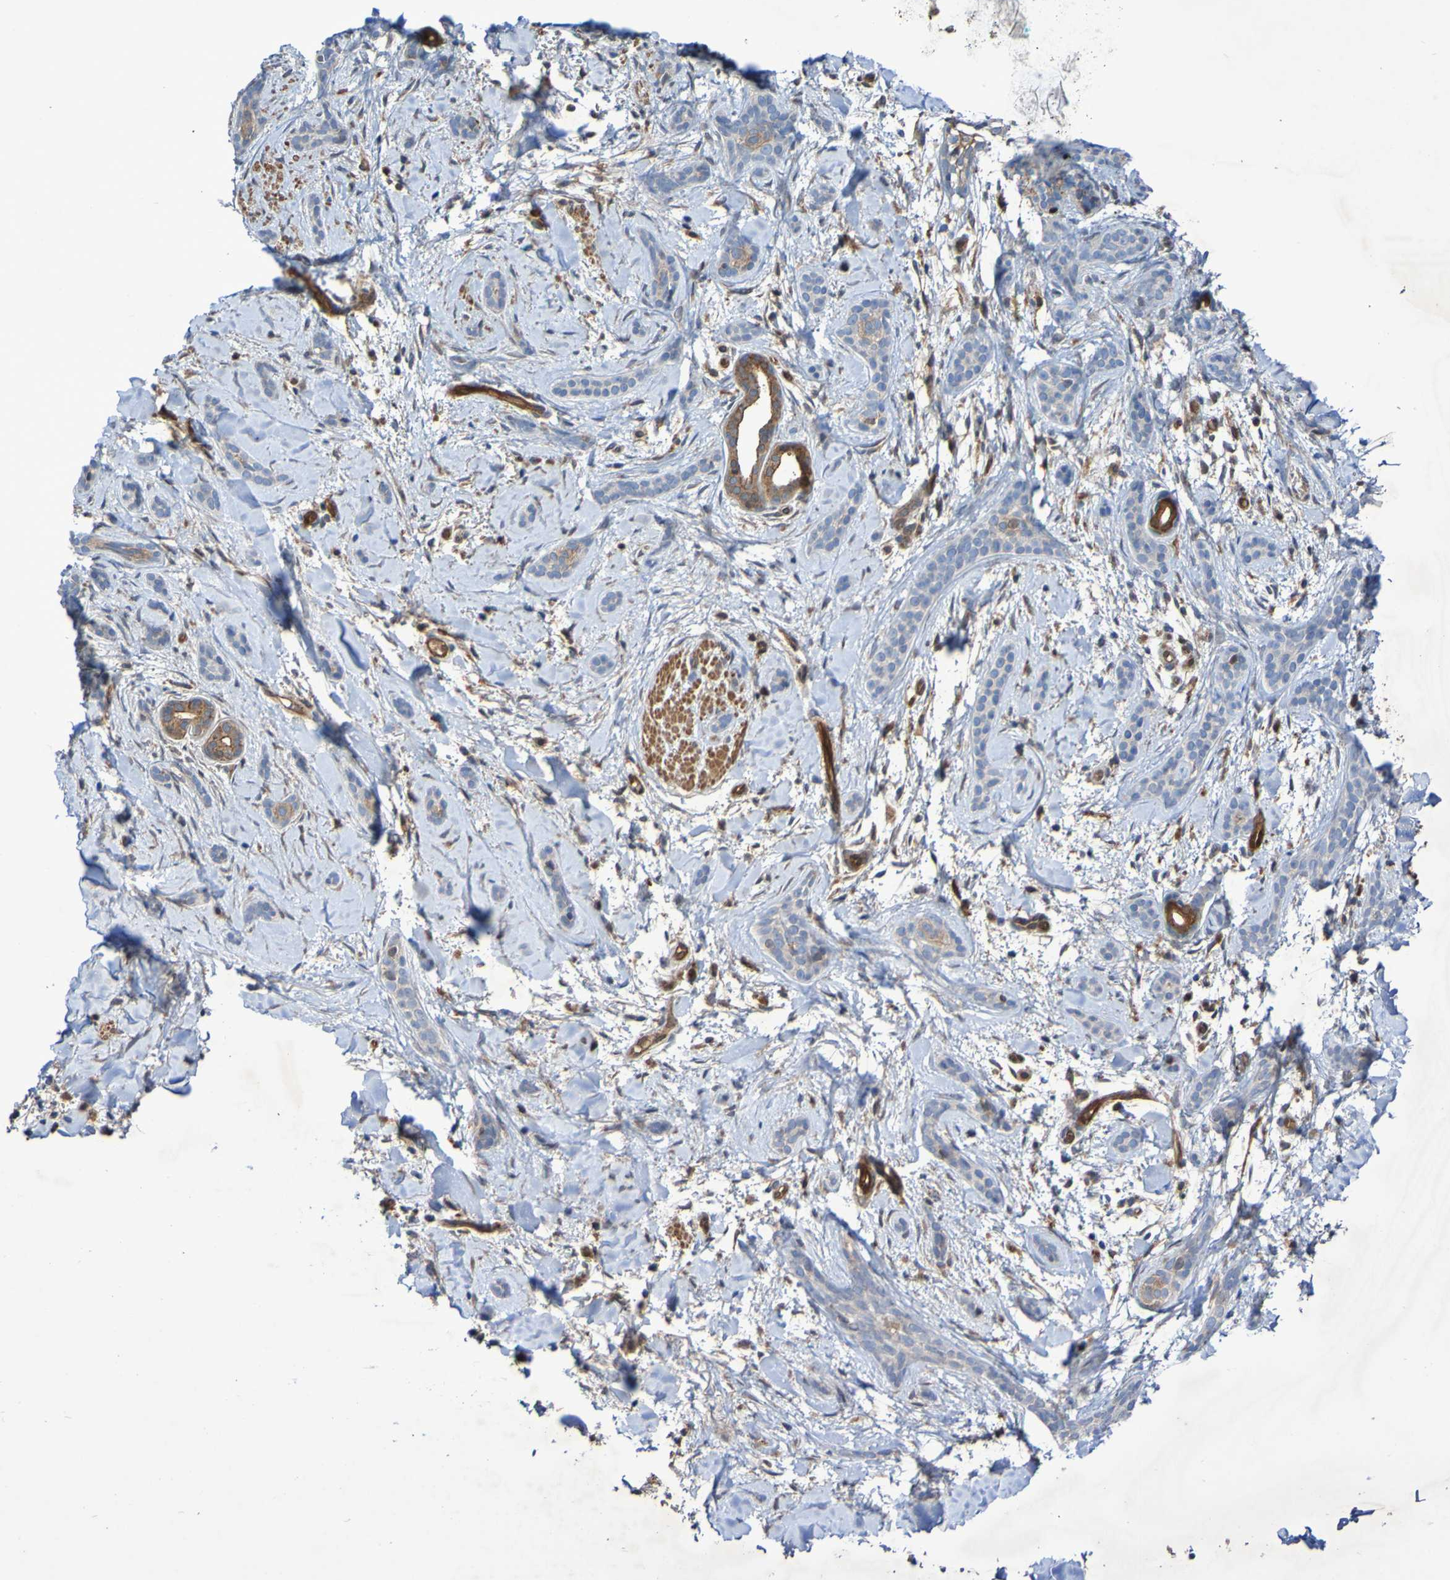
{"staining": {"intensity": "moderate", "quantity": "25%-75%", "location": "cytoplasmic/membranous"}, "tissue": "skin cancer", "cell_type": "Tumor cells", "image_type": "cancer", "snomed": [{"axis": "morphology", "description": "Basal cell carcinoma"}, {"axis": "morphology", "description": "Adnexal tumor, benign"}, {"axis": "topography", "description": "Skin"}], "caption": "Immunohistochemical staining of human skin cancer exhibits medium levels of moderate cytoplasmic/membranous protein expression in approximately 25%-75% of tumor cells.", "gene": "SERPINB6", "patient": {"sex": "female", "age": 42}}